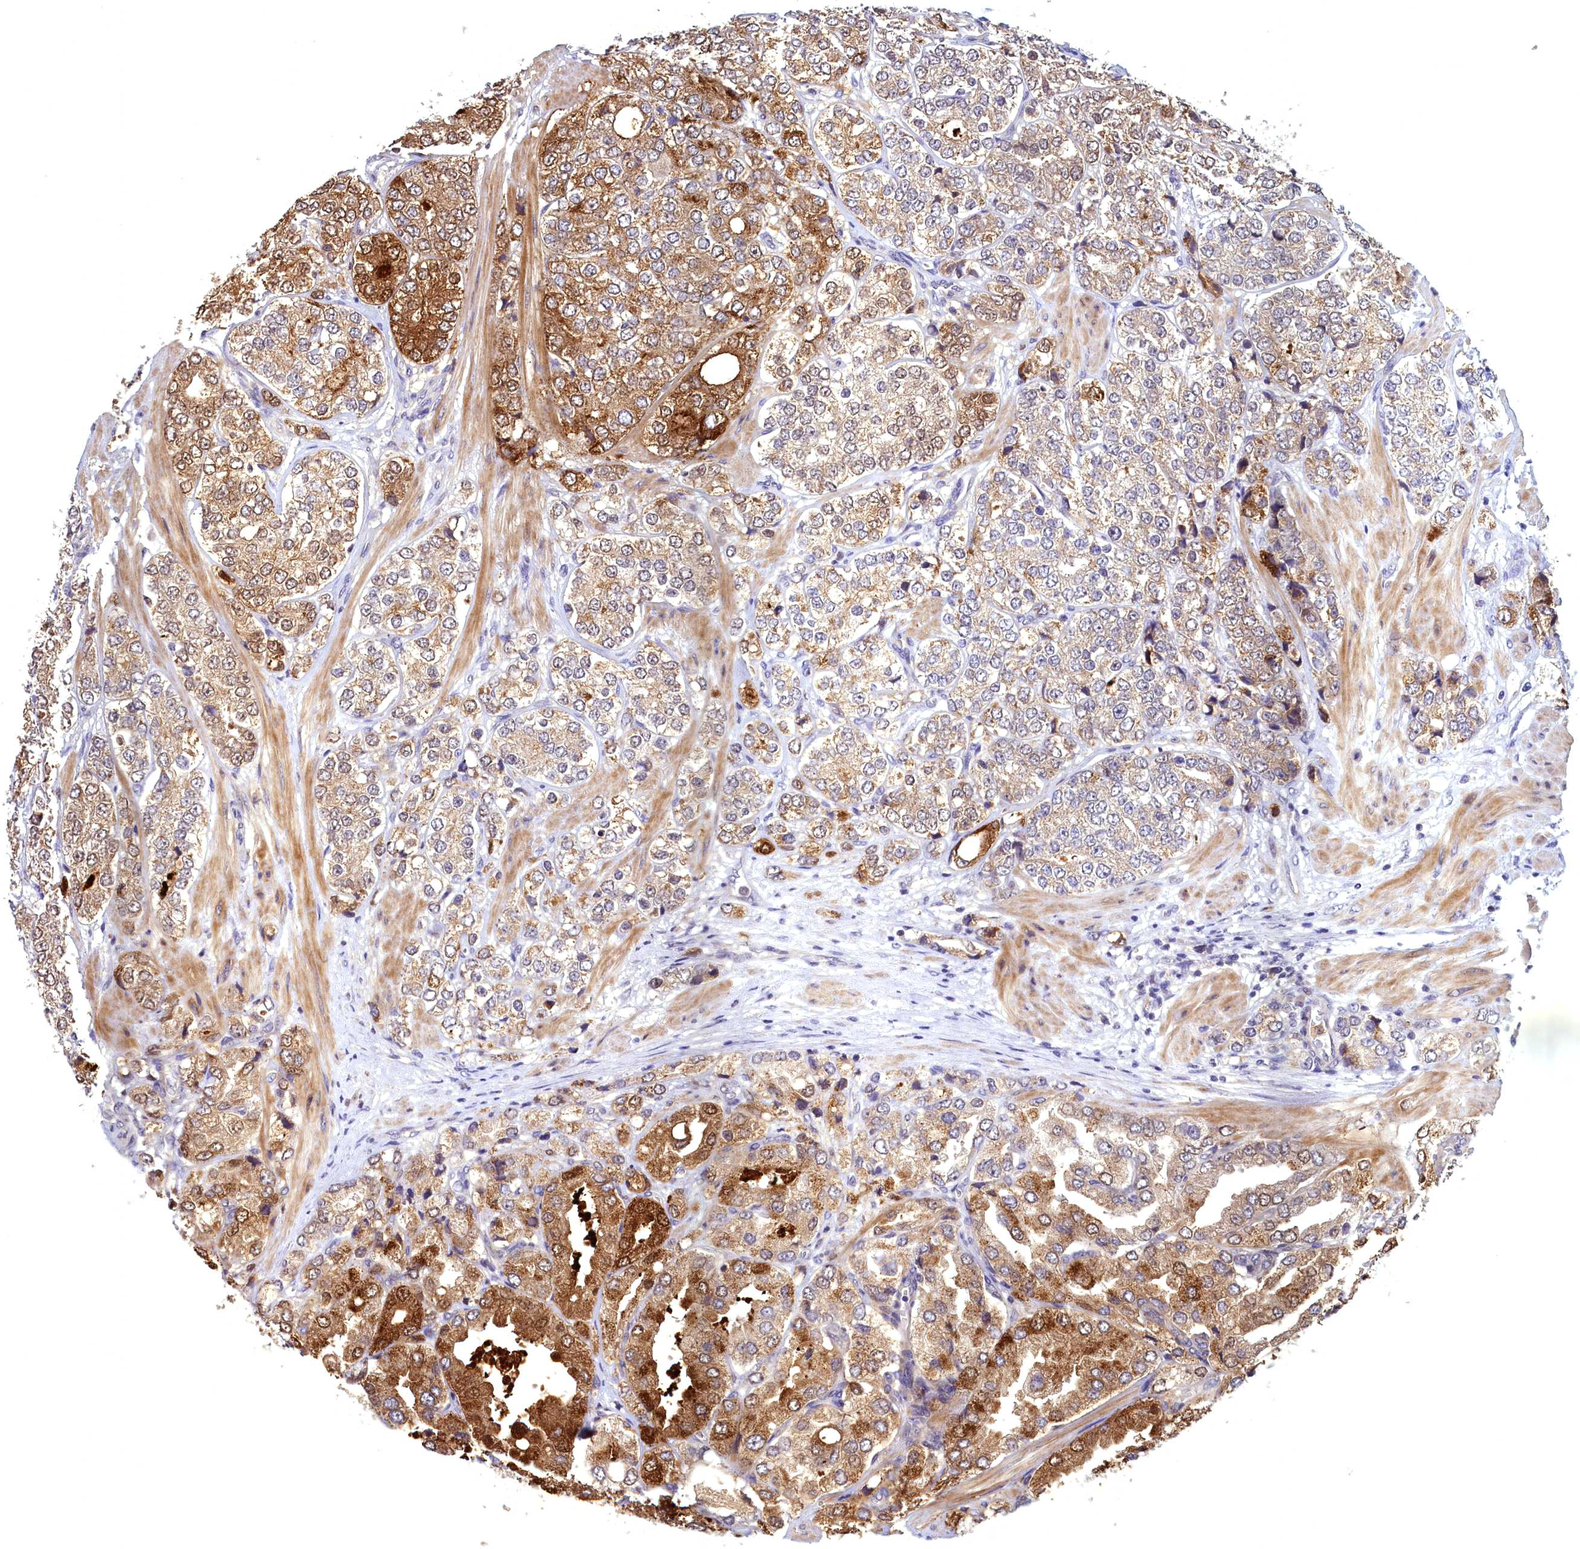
{"staining": {"intensity": "moderate", "quantity": ">75%", "location": "cytoplasmic/membranous"}, "tissue": "prostate cancer", "cell_type": "Tumor cells", "image_type": "cancer", "snomed": [{"axis": "morphology", "description": "Adenocarcinoma, High grade"}, {"axis": "topography", "description": "Prostate"}], "caption": "There is medium levels of moderate cytoplasmic/membranous staining in tumor cells of prostate cancer (adenocarcinoma (high-grade)), as demonstrated by immunohistochemical staining (brown color).", "gene": "EPB41L4B", "patient": {"sex": "male", "age": 50}}